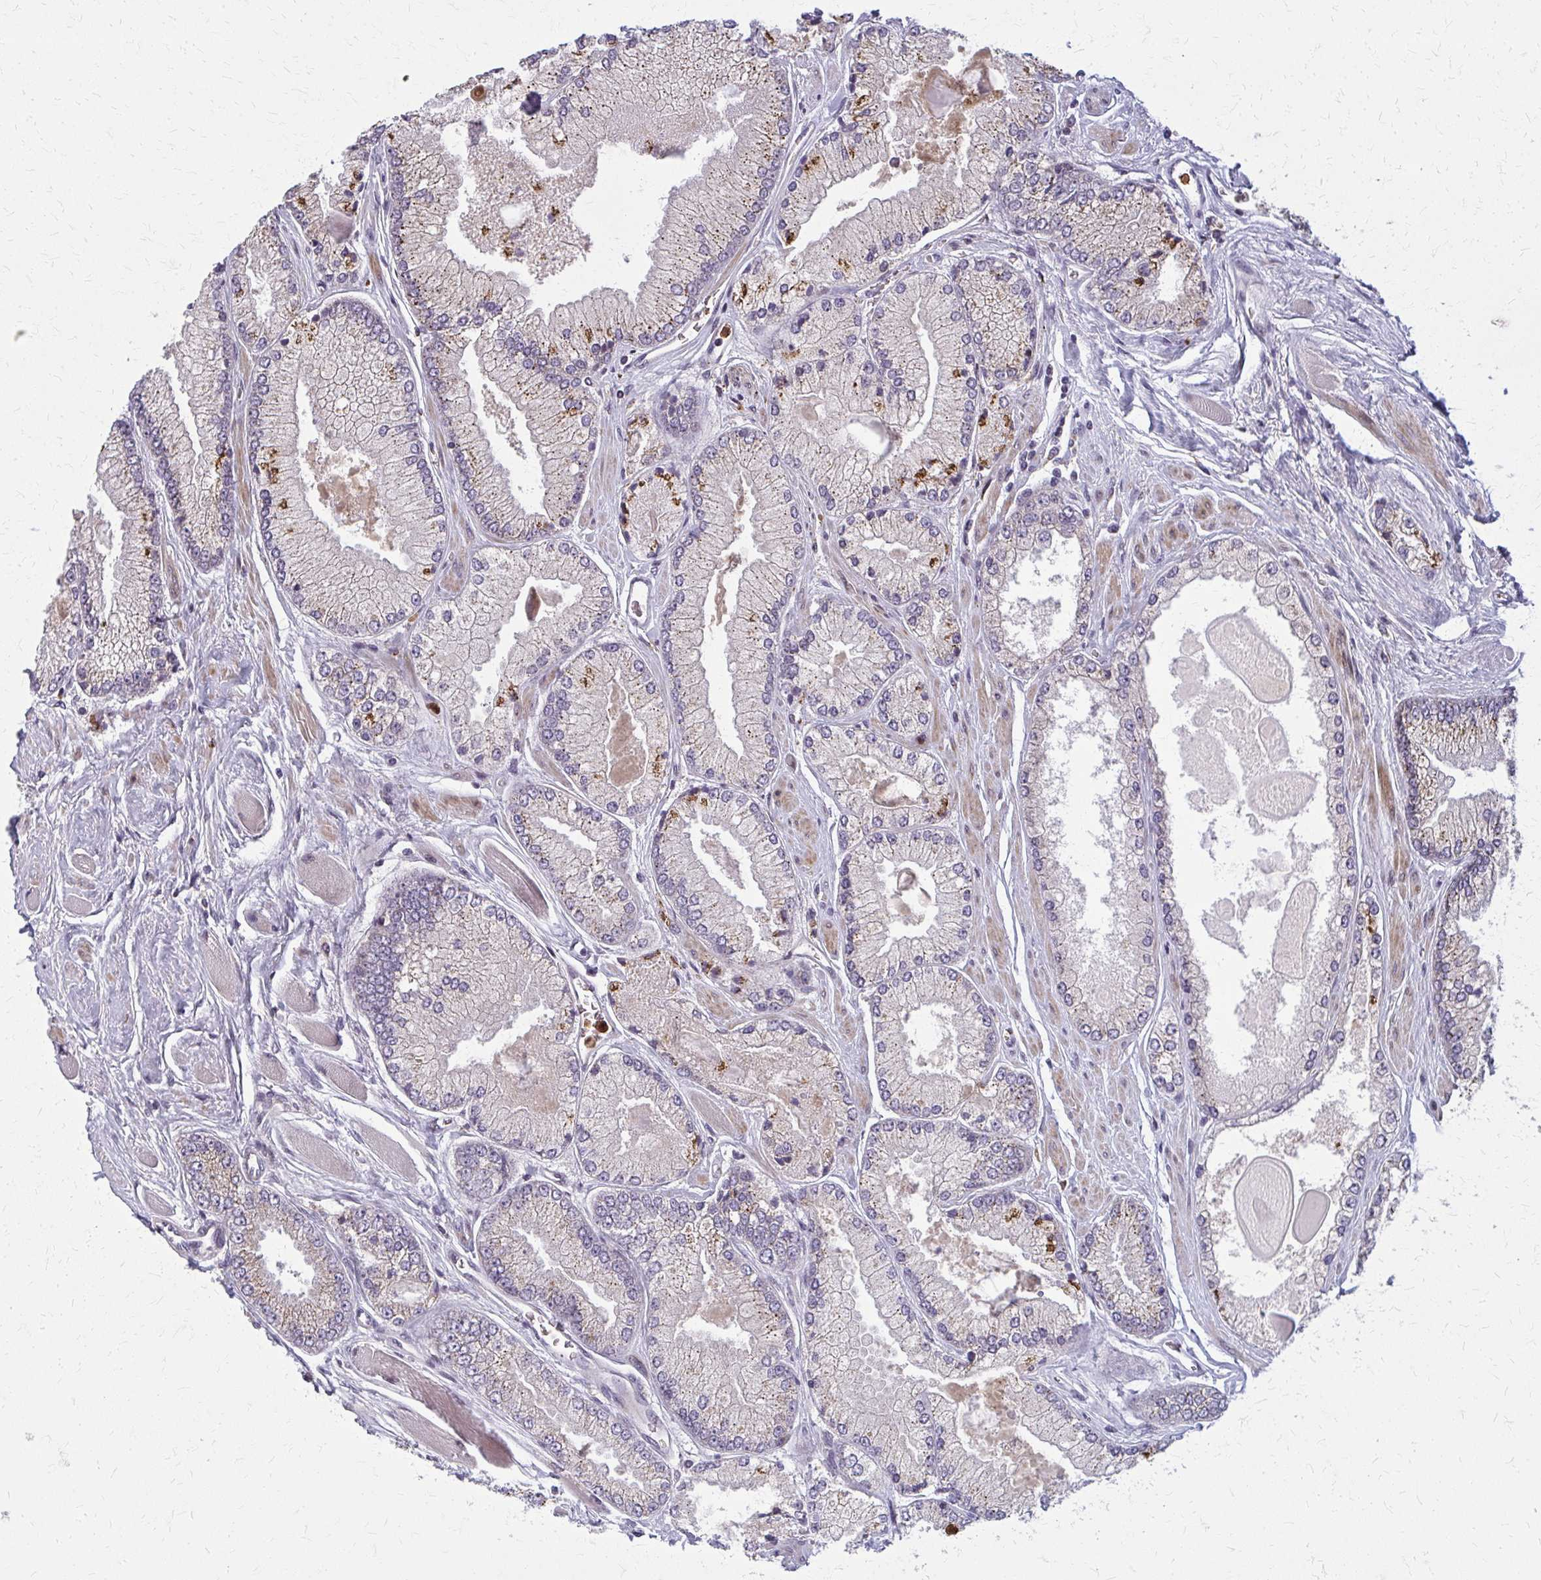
{"staining": {"intensity": "strong", "quantity": "<25%", "location": "cytoplasmic/membranous"}, "tissue": "prostate cancer", "cell_type": "Tumor cells", "image_type": "cancer", "snomed": [{"axis": "morphology", "description": "Adenocarcinoma, Low grade"}, {"axis": "topography", "description": "Prostate"}], "caption": "The histopathology image exhibits staining of prostate cancer (low-grade adenocarcinoma), revealing strong cytoplasmic/membranous protein staining (brown color) within tumor cells. The staining was performed using DAB (3,3'-diaminobenzidine), with brown indicating positive protein expression. Nuclei are stained blue with hematoxylin.", "gene": "MCCC1", "patient": {"sex": "male", "age": 67}}